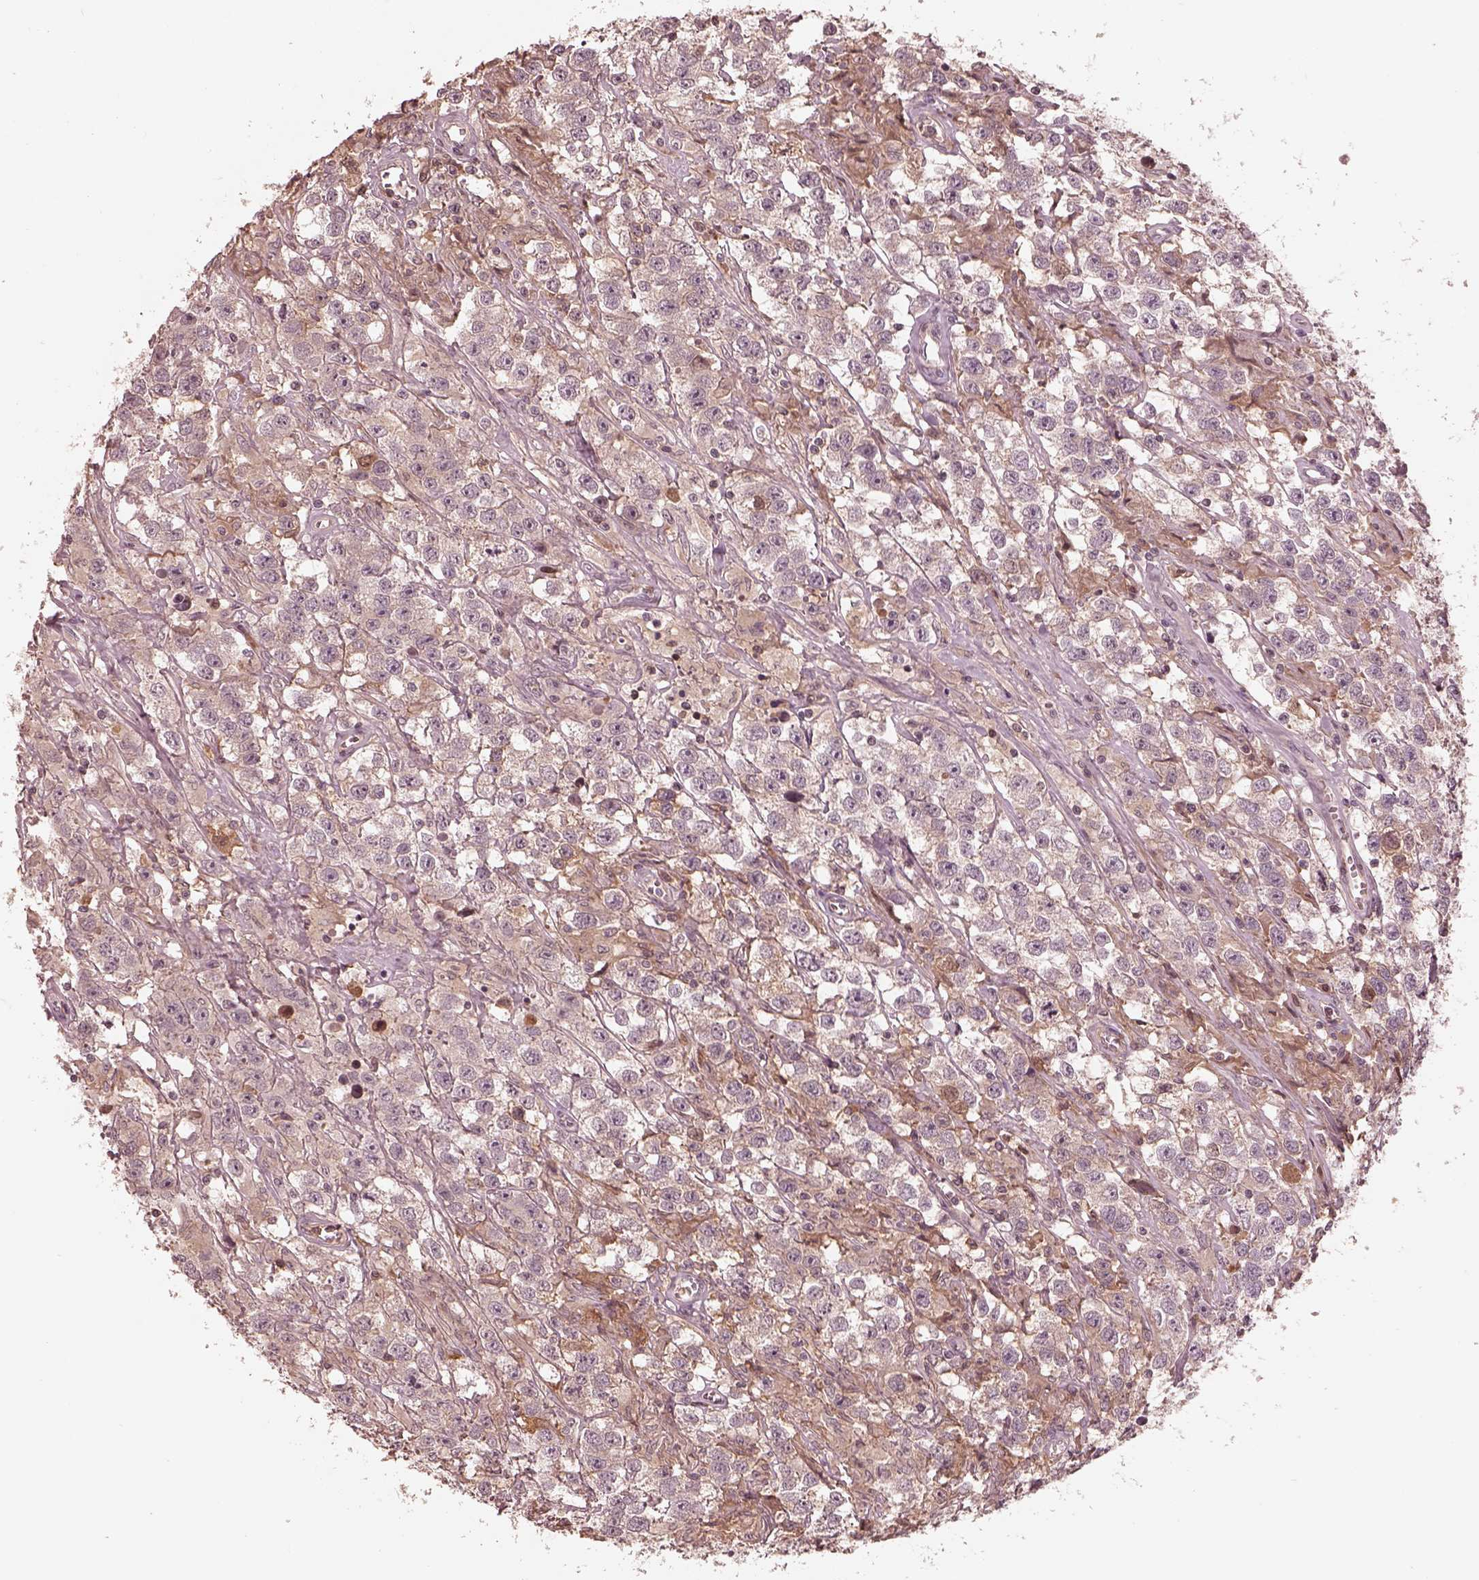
{"staining": {"intensity": "negative", "quantity": "none", "location": "none"}, "tissue": "testis cancer", "cell_type": "Tumor cells", "image_type": "cancer", "snomed": [{"axis": "morphology", "description": "Seminoma, NOS"}, {"axis": "topography", "description": "Testis"}], "caption": "Human testis cancer stained for a protein using immunohistochemistry shows no staining in tumor cells.", "gene": "TF", "patient": {"sex": "male", "age": 43}}